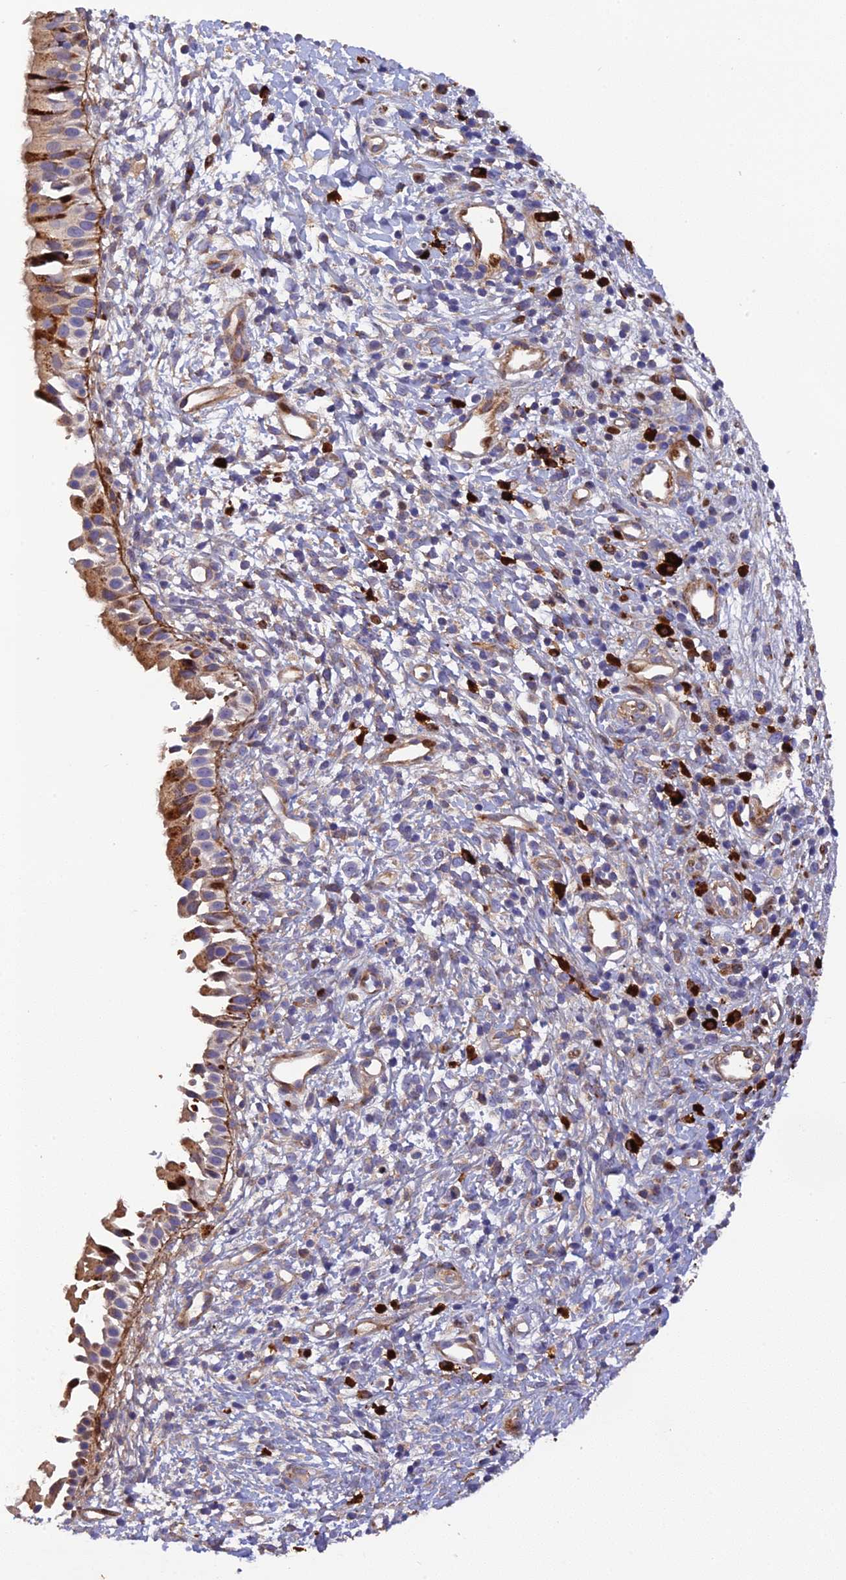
{"staining": {"intensity": "moderate", "quantity": ">75%", "location": "cytoplasmic/membranous"}, "tissue": "nasopharynx", "cell_type": "Respiratory epithelial cells", "image_type": "normal", "snomed": [{"axis": "morphology", "description": "Normal tissue, NOS"}, {"axis": "topography", "description": "Nasopharynx"}], "caption": "Immunohistochemical staining of unremarkable human nasopharynx exhibits medium levels of moderate cytoplasmic/membranous expression in approximately >75% of respiratory epithelial cells.", "gene": "CPSF4L", "patient": {"sex": "male", "age": 22}}